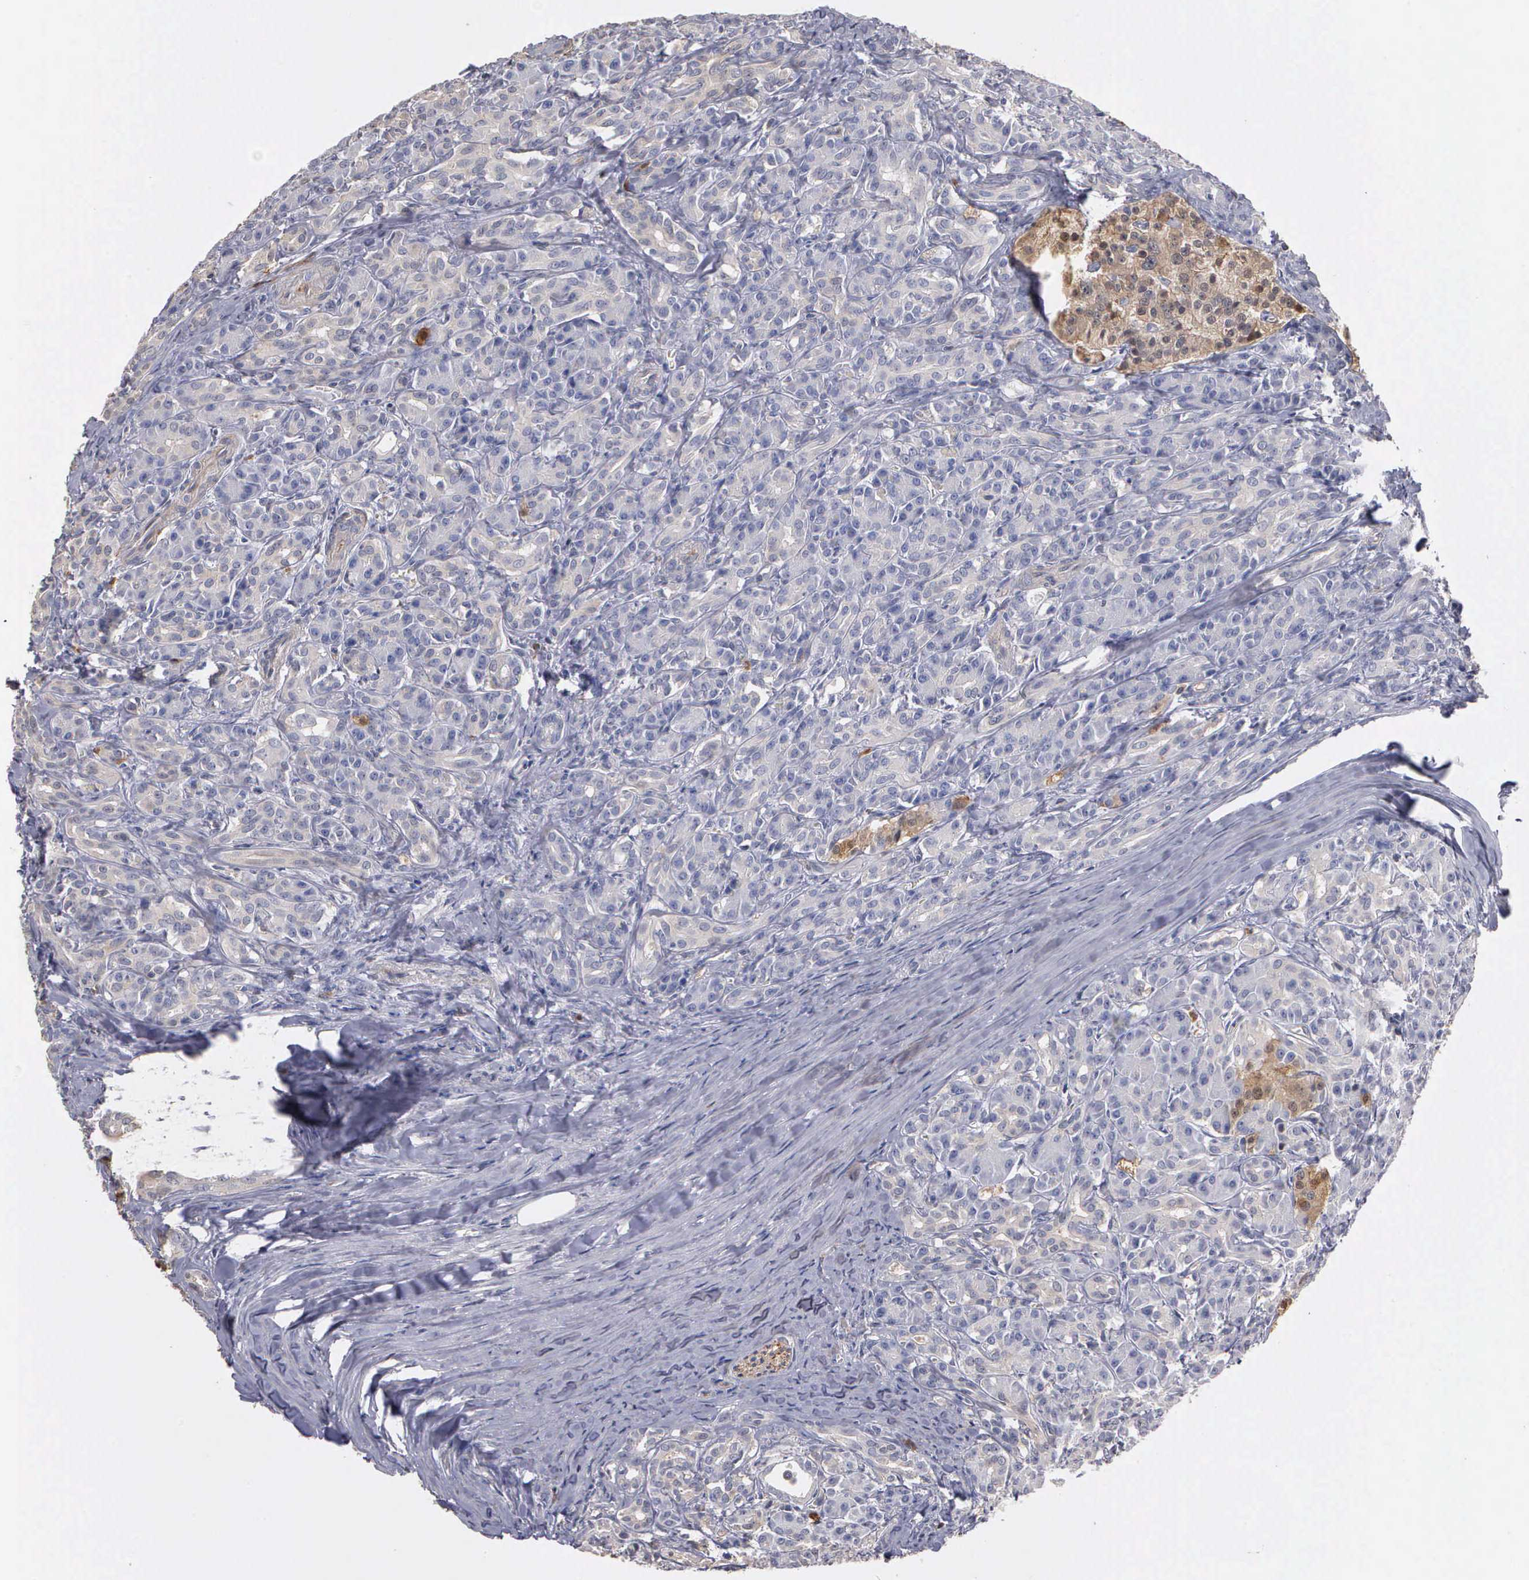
{"staining": {"intensity": "negative", "quantity": "none", "location": "none"}, "tissue": "pancreas", "cell_type": "Exocrine glandular cells", "image_type": "normal", "snomed": [{"axis": "morphology", "description": "Normal tissue, NOS"}, {"axis": "topography", "description": "Lymph node"}, {"axis": "topography", "description": "Pancreas"}], "caption": "Immunohistochemistry micrograph of benign pancreas: pancreas stained with DAB exhibits no significant protein expression in exocrine glandular cells. The staining was performed using DAB to visualize the protein expression in brown, while the nuclei were stained in blue with hematoxylin (Magnification: 20x).", "gene": "ENO3", "patient": {"sex": "male", "age": 59}}